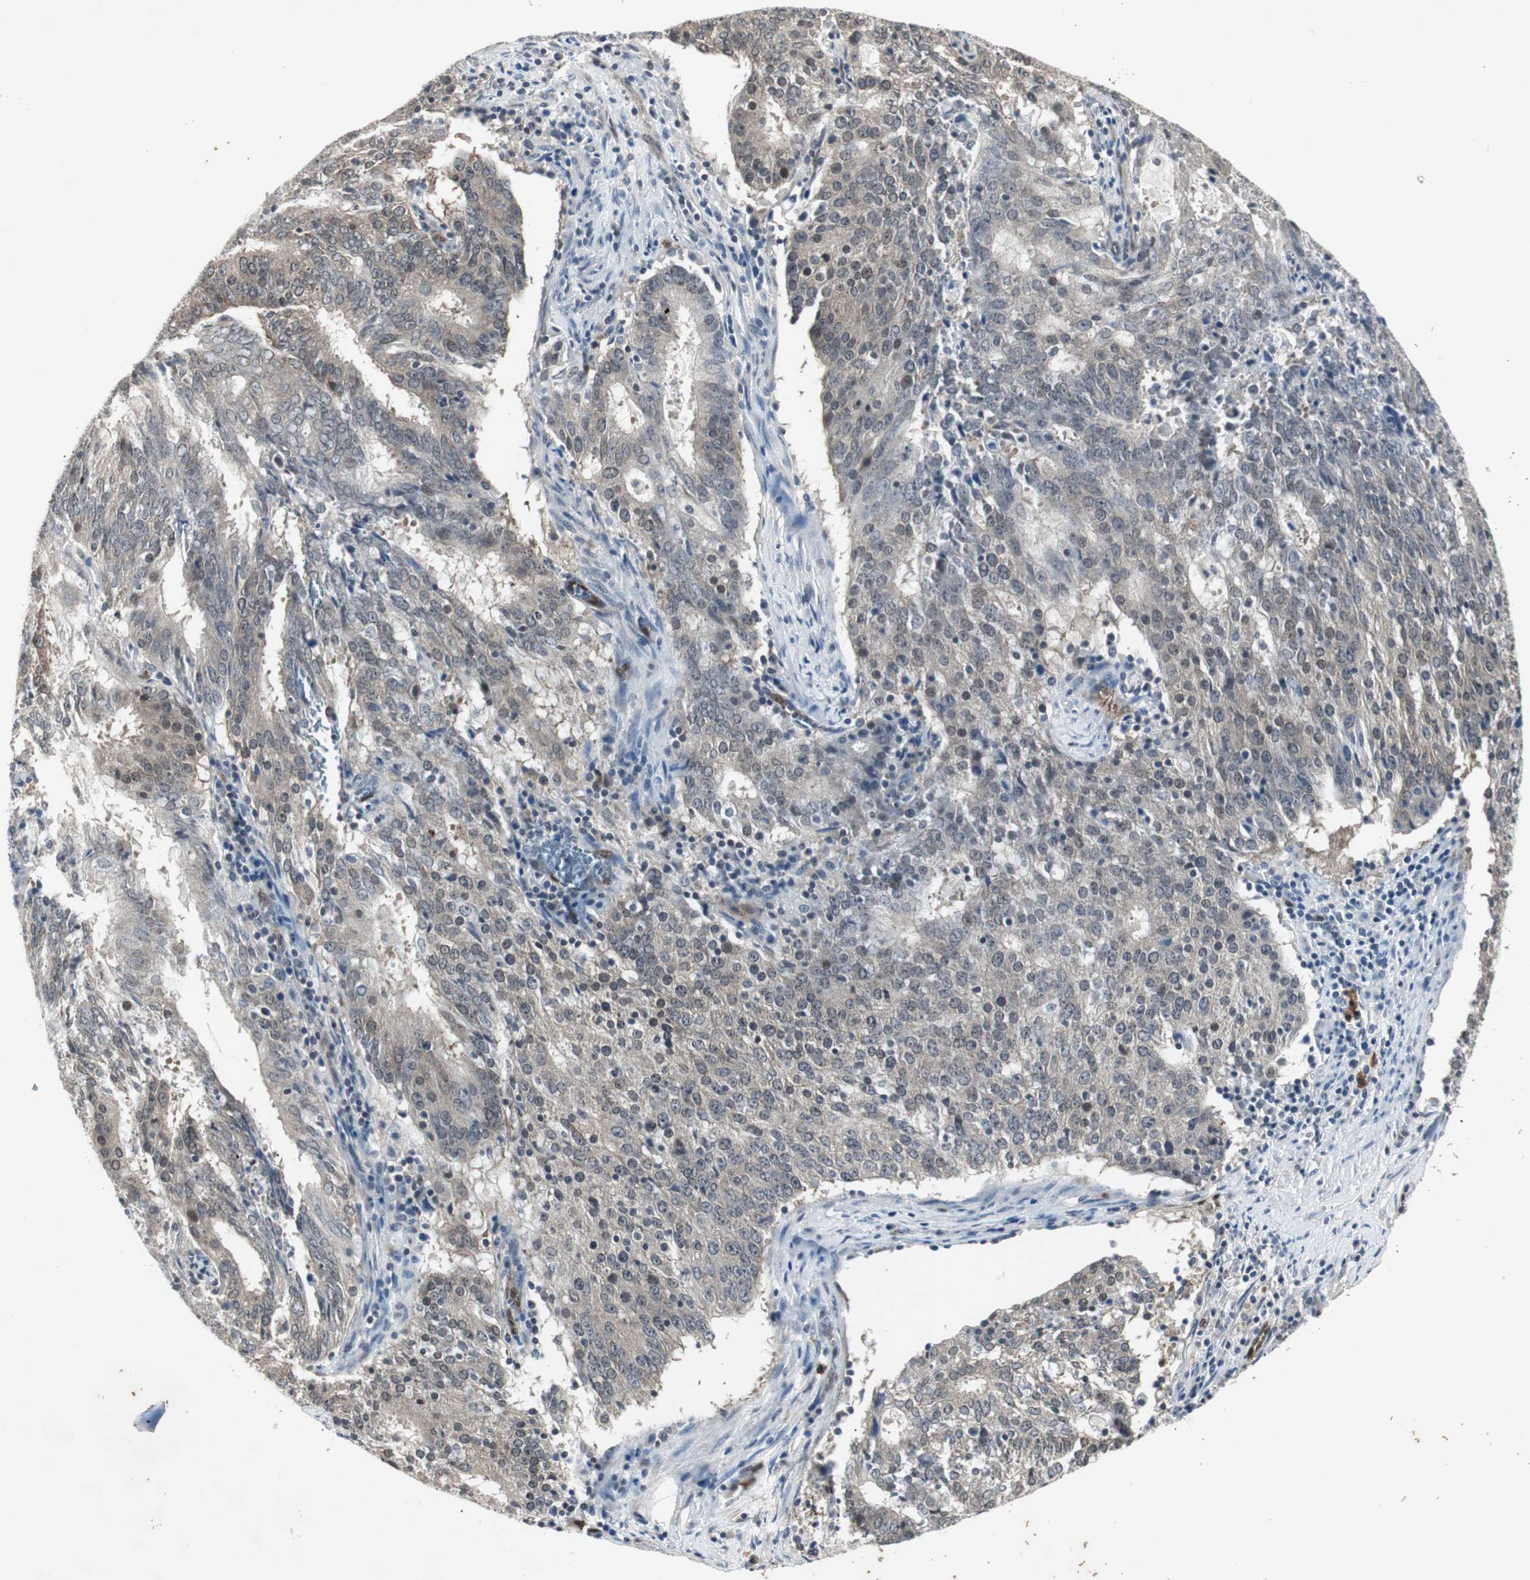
{"staining": {"intensity": "weak", "quantity": ">75%", "location": "cytoplasmic/membranous"}, "tissue": "cervical cancer", "cell_type": "Tumor cells", "image_type": "cancer", "snomed": [{"axis": "morphology", "description": "Adenocarcinoma, NOS"}, {"axis": "topography", "description": "Cervix"}], "caption": "Immunohistochemistry (IHC) photomicrograph of cervical adenocarcinoma stained for a protein (brown), which shows low levels of weak cytoplasmic/membranous positivity in approximately >75% of tumor cells.", "gene": "SMAD1", "patient": {"sex": "female", "age": 44}}